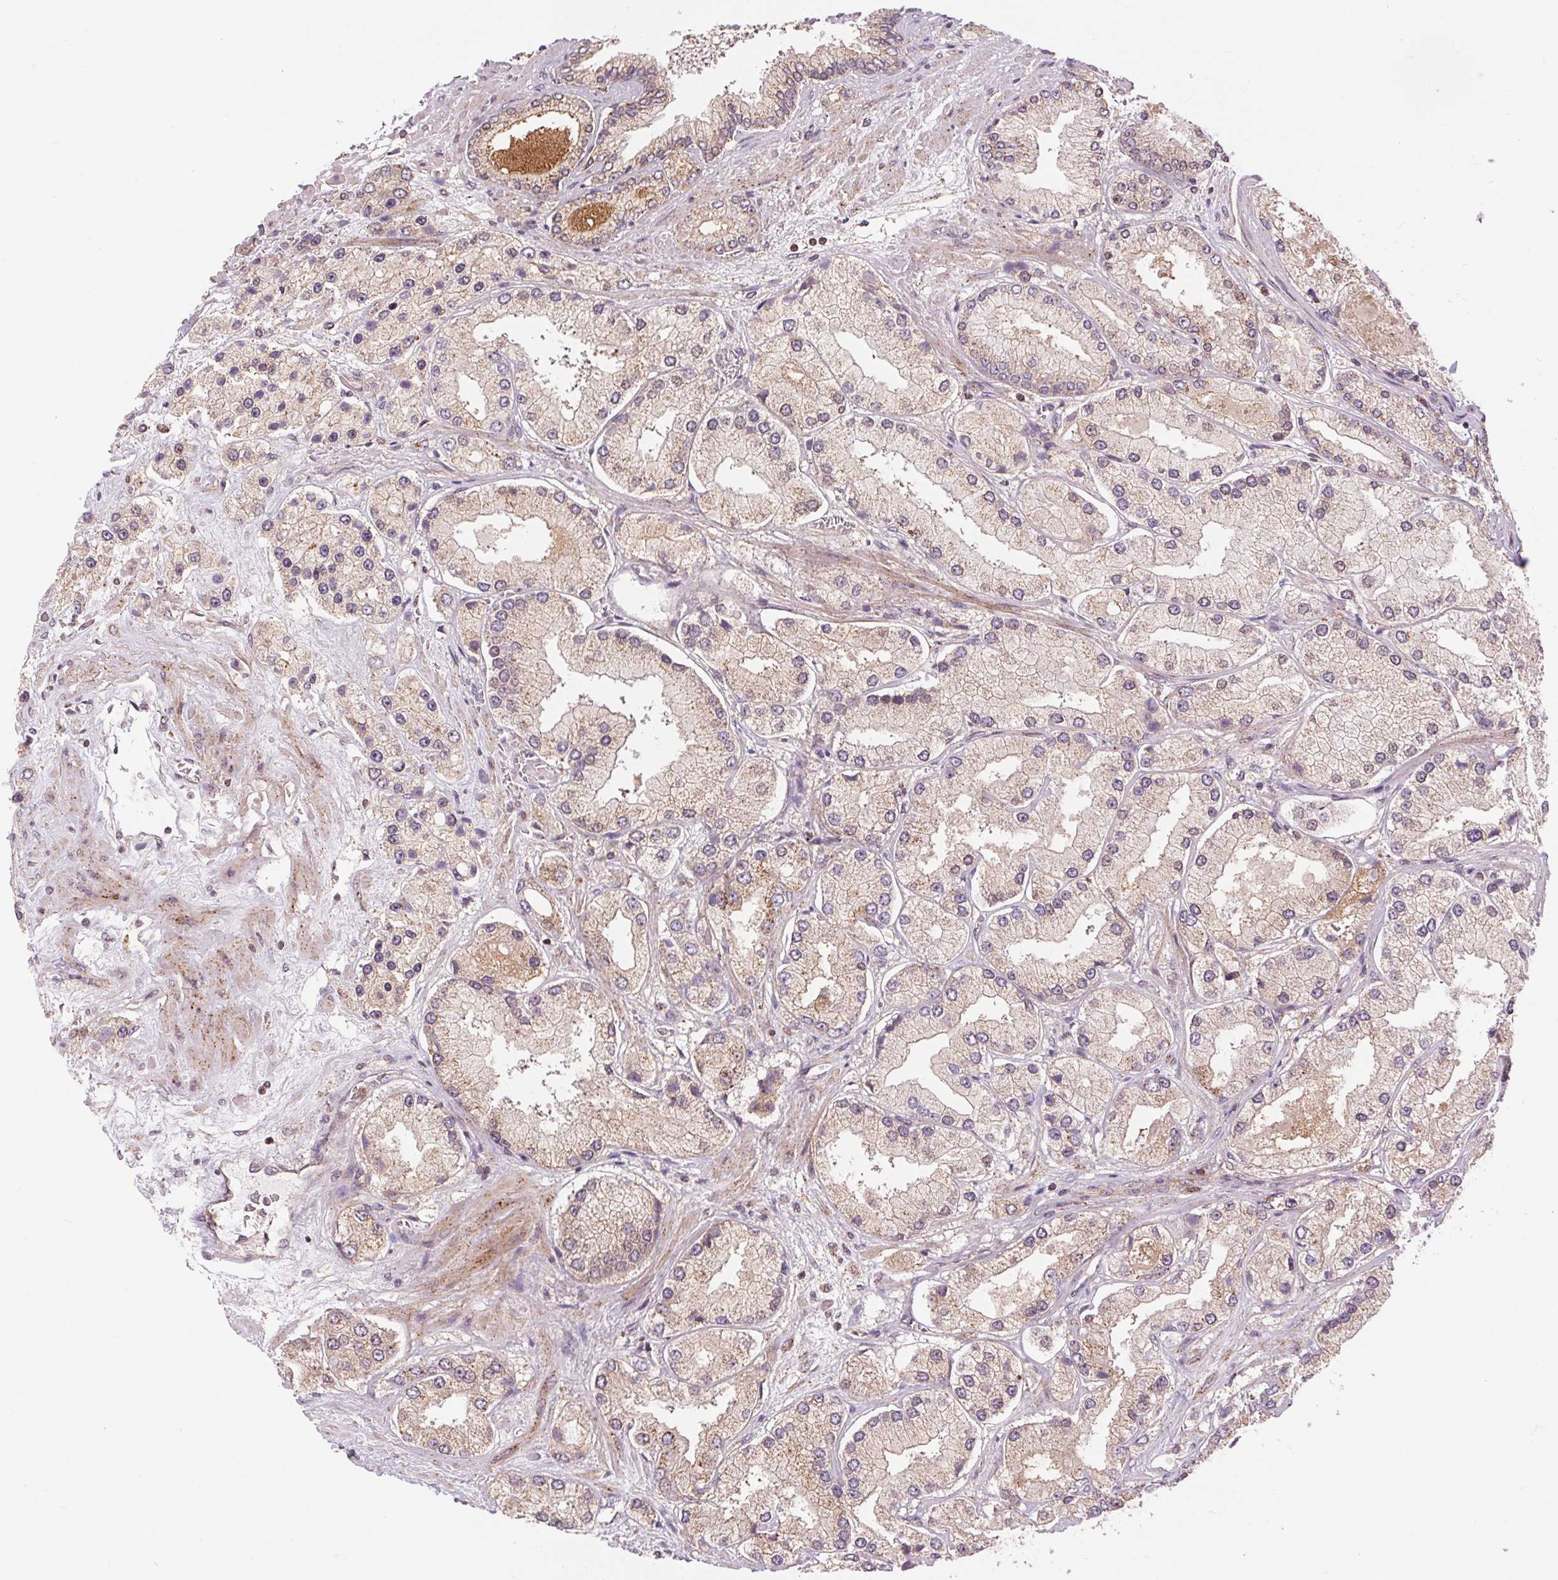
{"staining": {"intensity": "weak", "quantity": "25%-75%", "location": "cytoplasmic/membranous"}, "tissue": "prostate cancer", "cell_type": "Tumor cells", "image_type": "cancer", "snomed": [{"axis": "morphology", "description": "Adenocarcinoma, High grade"}, {"axis": "topography", "description": "Prostate"}], "caption": "Weak cytoplasmic/membranous positivity for a protein is appreciated in approximately 25%-75% of tumor cells of prostate cancer (high-grade adenocarcinoma) using immunohistochemistry (IHC).", "gene": "CHMP4B", "patient": {"sex": "male", "age": 67}}